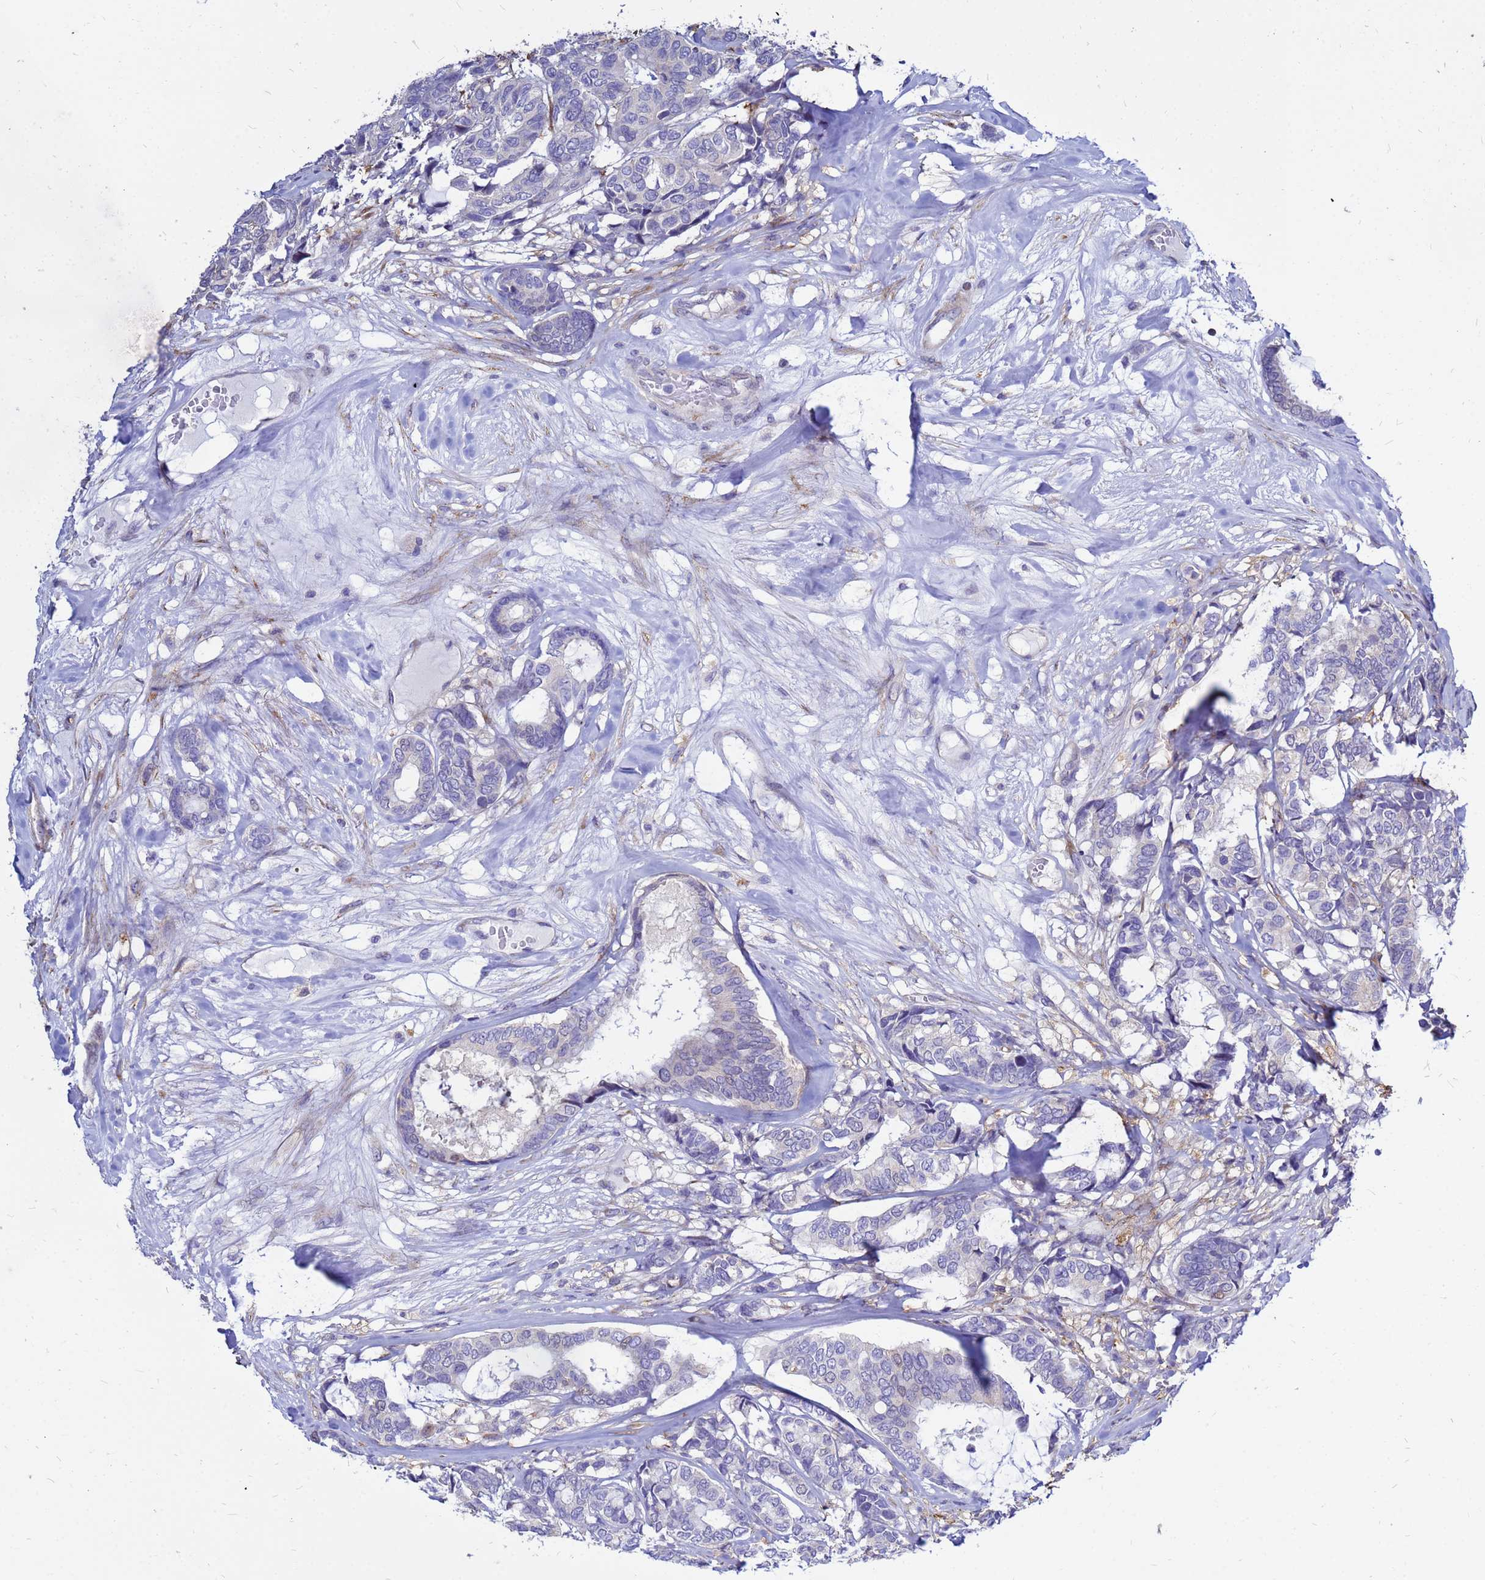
{"staining": {"intensity": "negative", "quantity": "none", "location": "none"}, "tissue": "breast cancer", "cell_type": "Tumor cells", "image_type": "cancer", "snomed": [{"axis": "morphology", "description": "Duct carcinoma"}, {"axis": "topography", "description": "Breast"}], "caption": "Intraductal carcinoma (breast) stained for a protein using immunohistochemistry demonstrates no staining tumor cells.", "gene": "MOB2", "patient": {"sex": "female", "age": 87}}